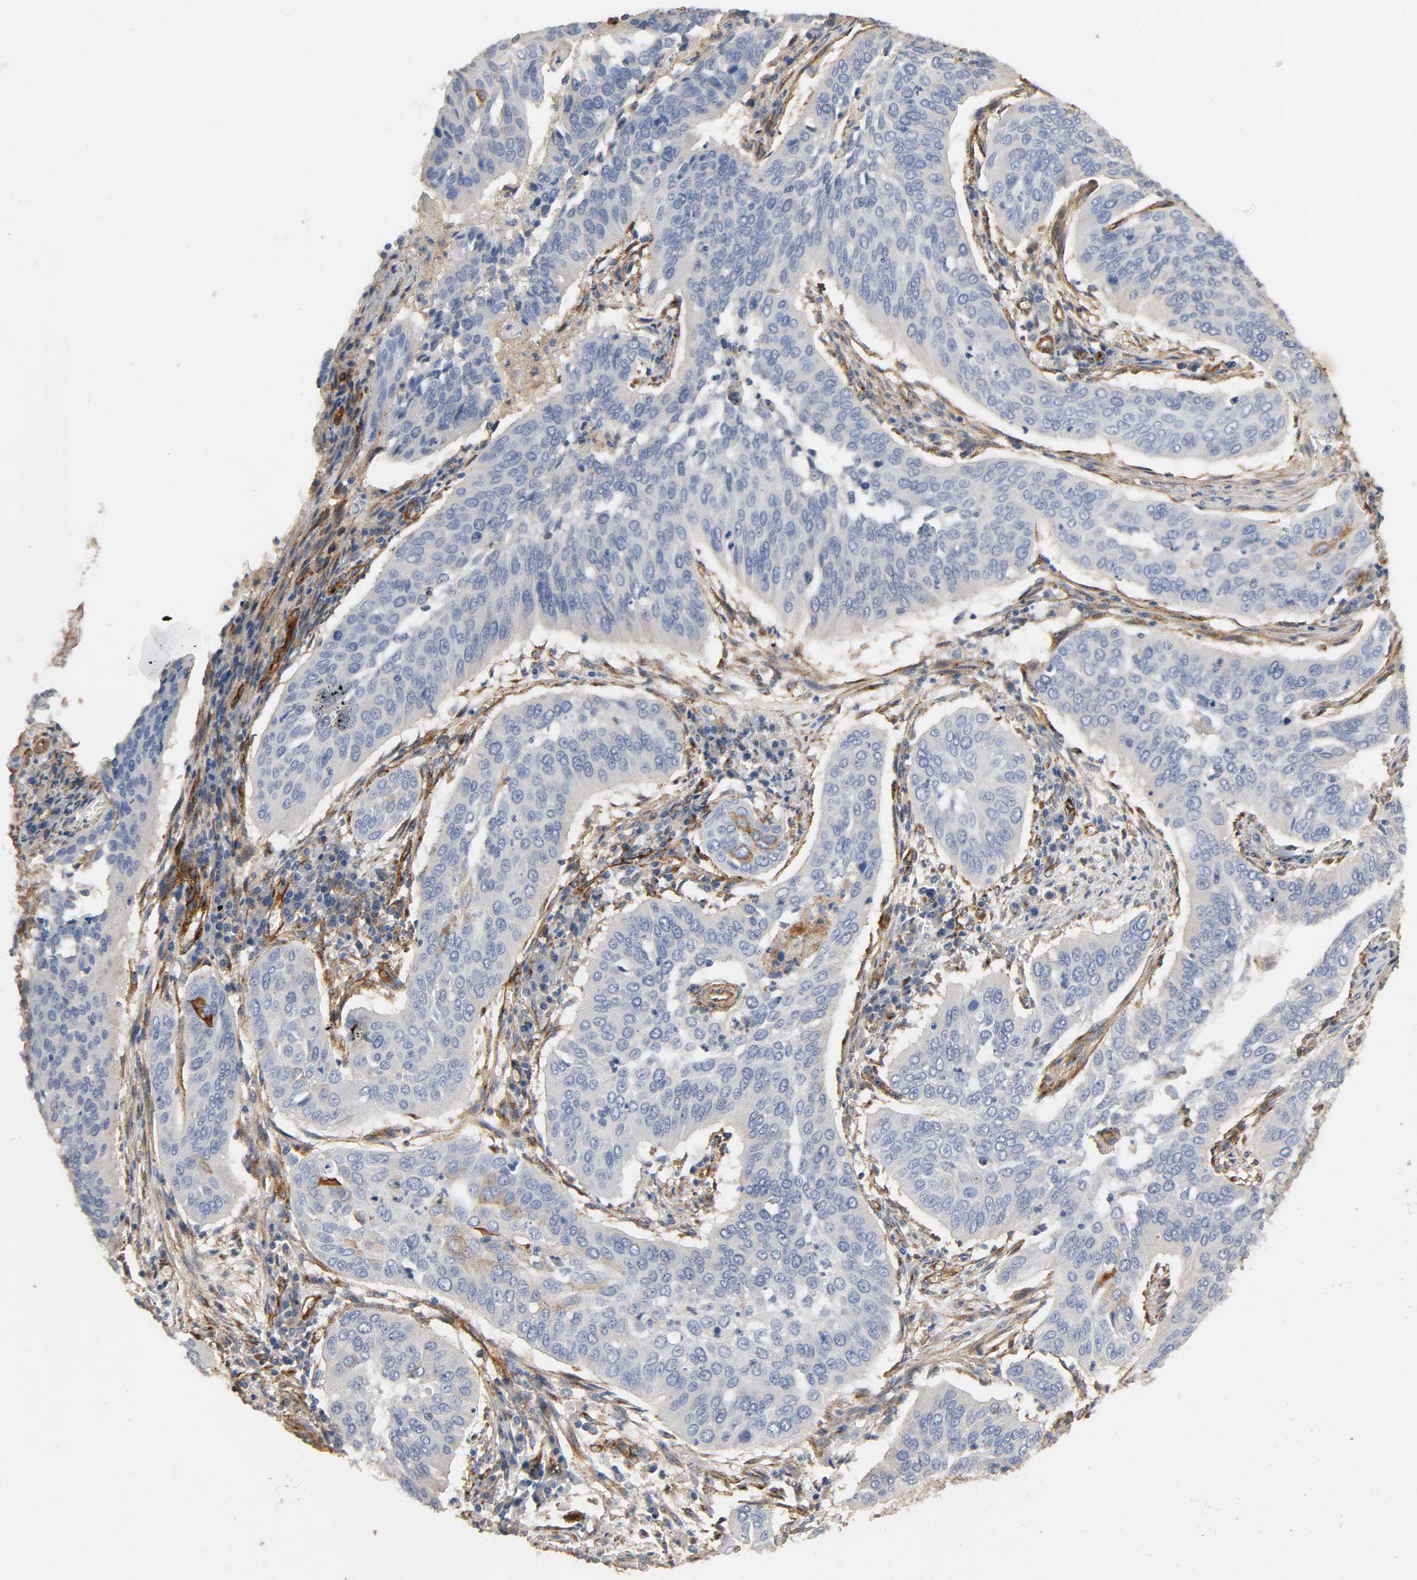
{"staining": {"intensity": "negative", "quantity": "none", "location": "none"}, "tissue": "cervical cancer", "cell_type": "Tumor cells", "image_type": "cancer", "snomed": [{"axis": "morphology", "description": "Squamous cell carcinoma, NOS"}, {"axis": "topography", "description": "Cervix"}], "caption": "This is an immunohistochemistry (IHC) micrograph of human squamous cell carcinoma (cervical). There is no expression in tumor cells.", "gene": "IFITM3", "patient": {"sex": "female", "age": 39}}